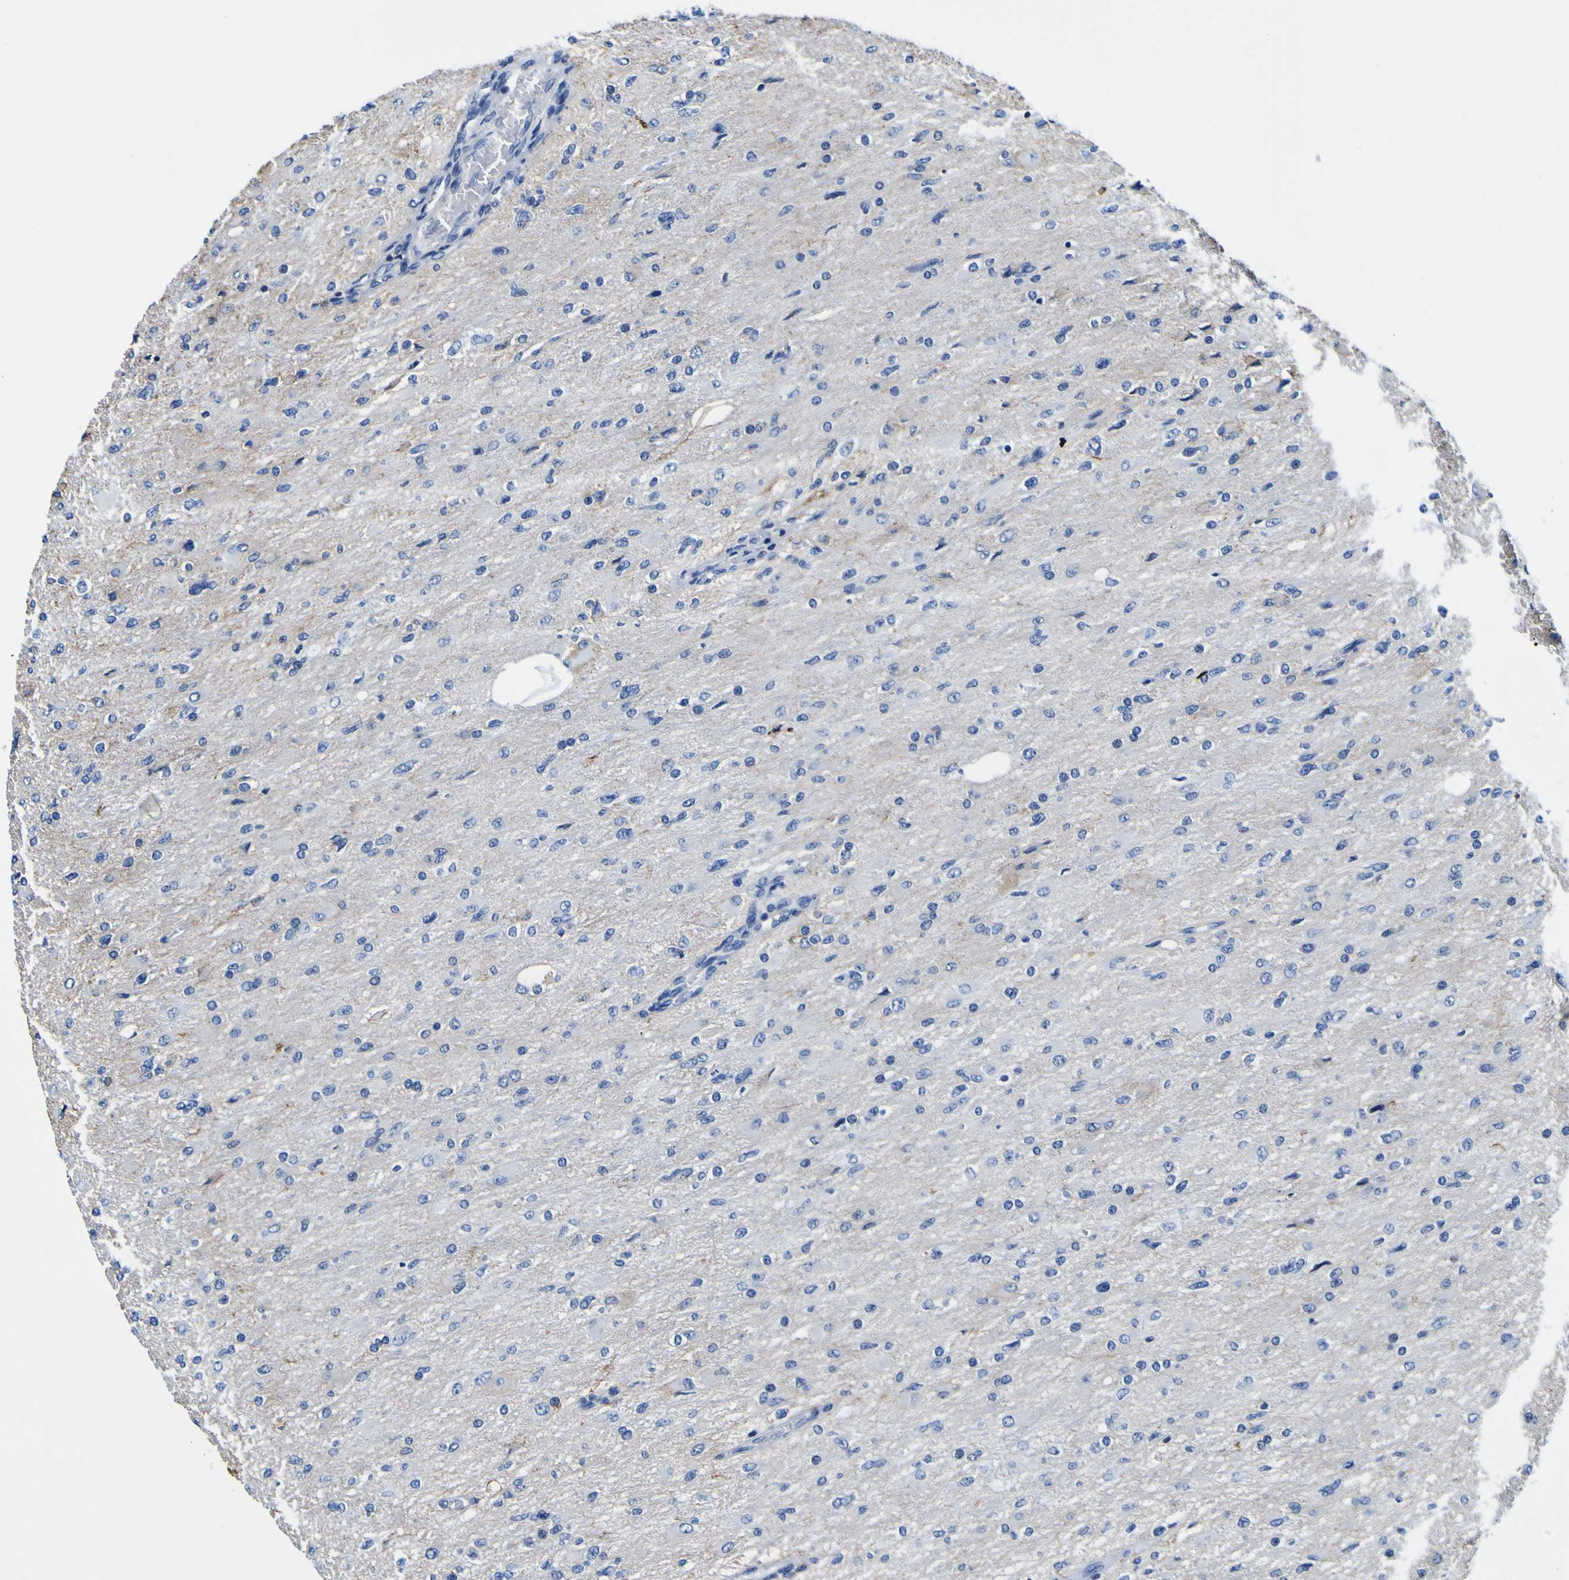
{"staining": {"intensity": "negative", "quantity": "none", "location": "none"}, "tissue": "glioma", "cell_type": "Tumor cells", "image_type": "cancer", "snomed": [{"axis": "morphology", "description": "Glioma, malignant, High grade"}, {"axis": "topography", "description": "Cerebral cortex"}], "caption": "Immunohistochemical staining of human glioma demonstrates no significant staining in tumor cells.", "gene": "PXDN", "patient": {"sex": "female", "age": 36}}